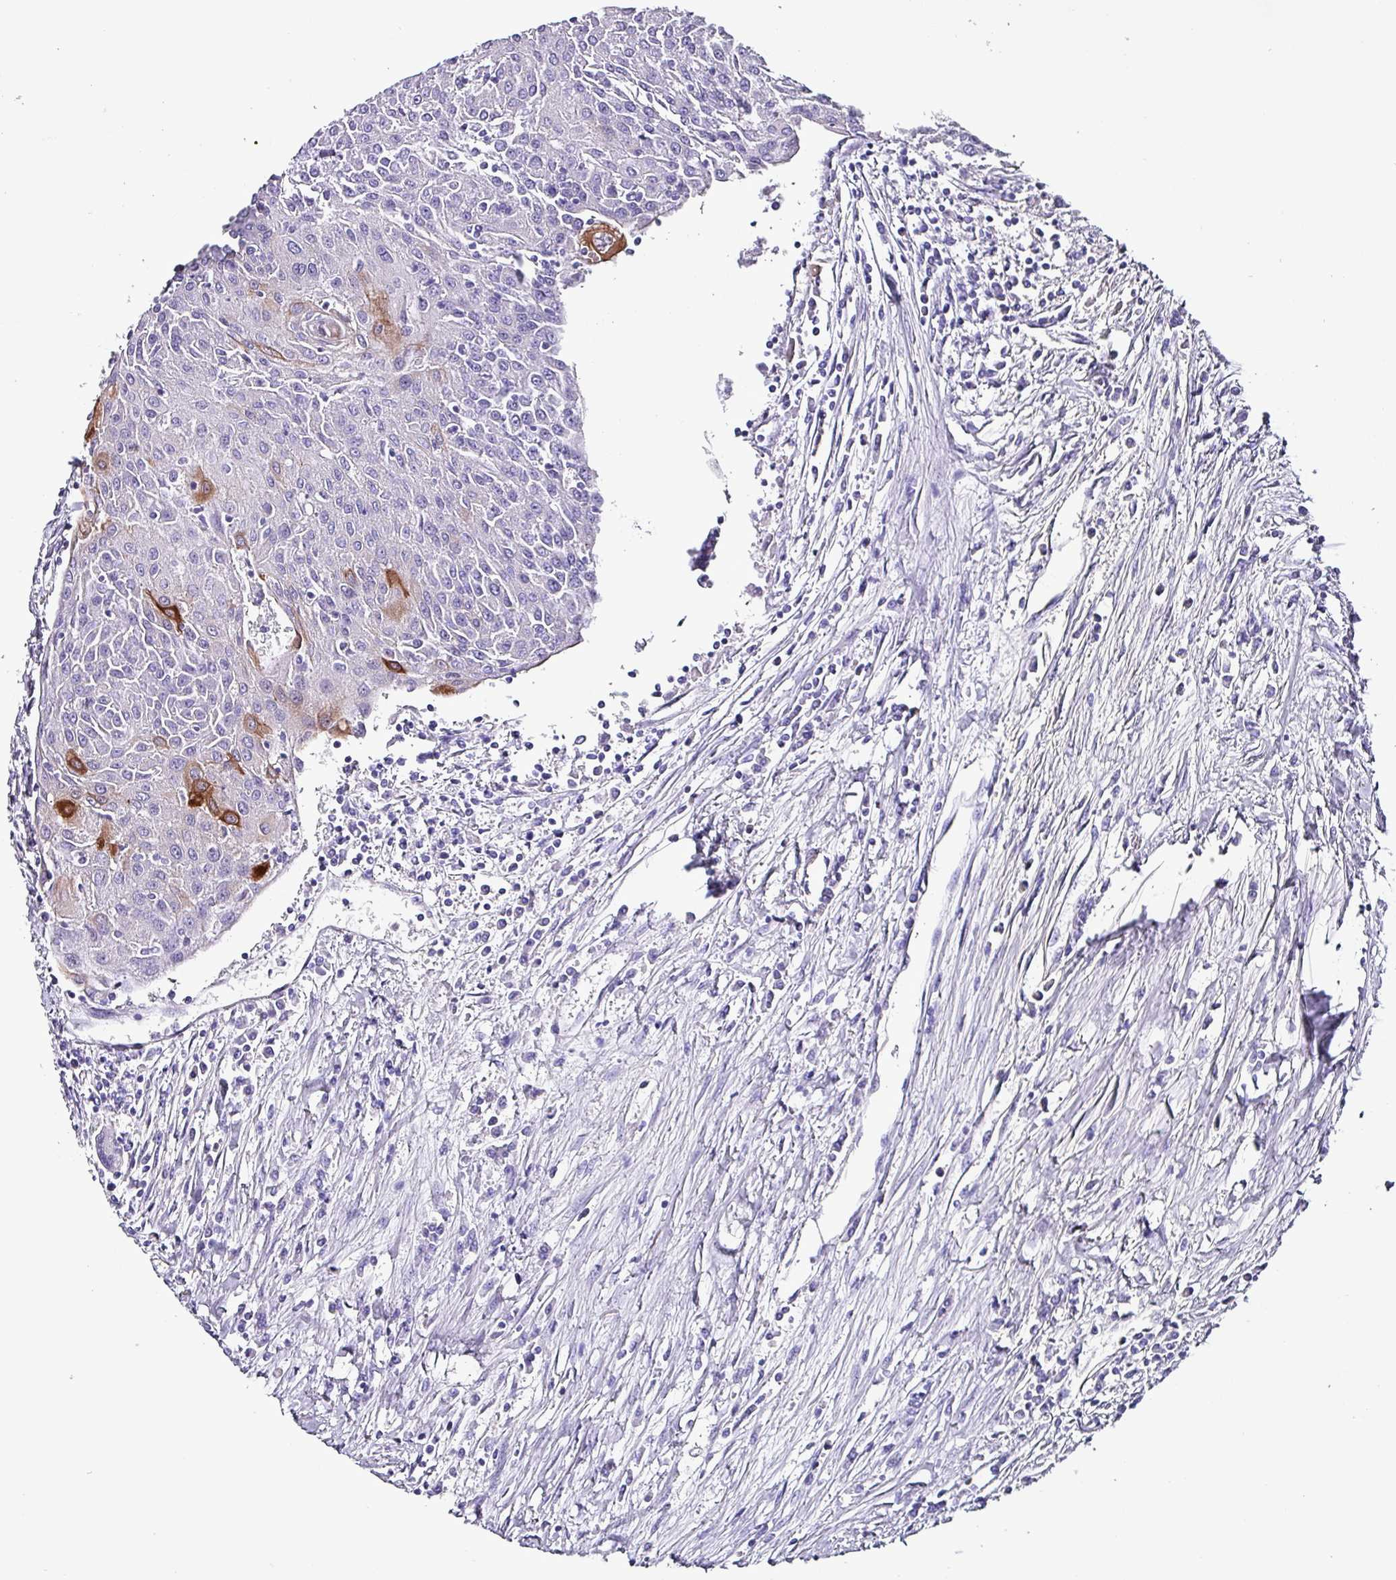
{"staining": {"intensity": "strong", "quantity": "<25%", "location": "cytoplasmic/membranous"}, "tissue": "urothelial cancer", "cell_type": "Tumor cells", "image_type": "cancer", "snomed": [{"axis": "morphology", "description": "Urothelial carcinoma, High grade"}, {"axis": "topography", "description": "Urinary bladder"}], "caption": "Protein expression analysis of human high-grade urothelial carcinoma reveals strong cytoplasmic/membranous staining in about <25% of tumor cells.", "gene": "KRT6C", "patient": {"sex": "female", "age": 85}}